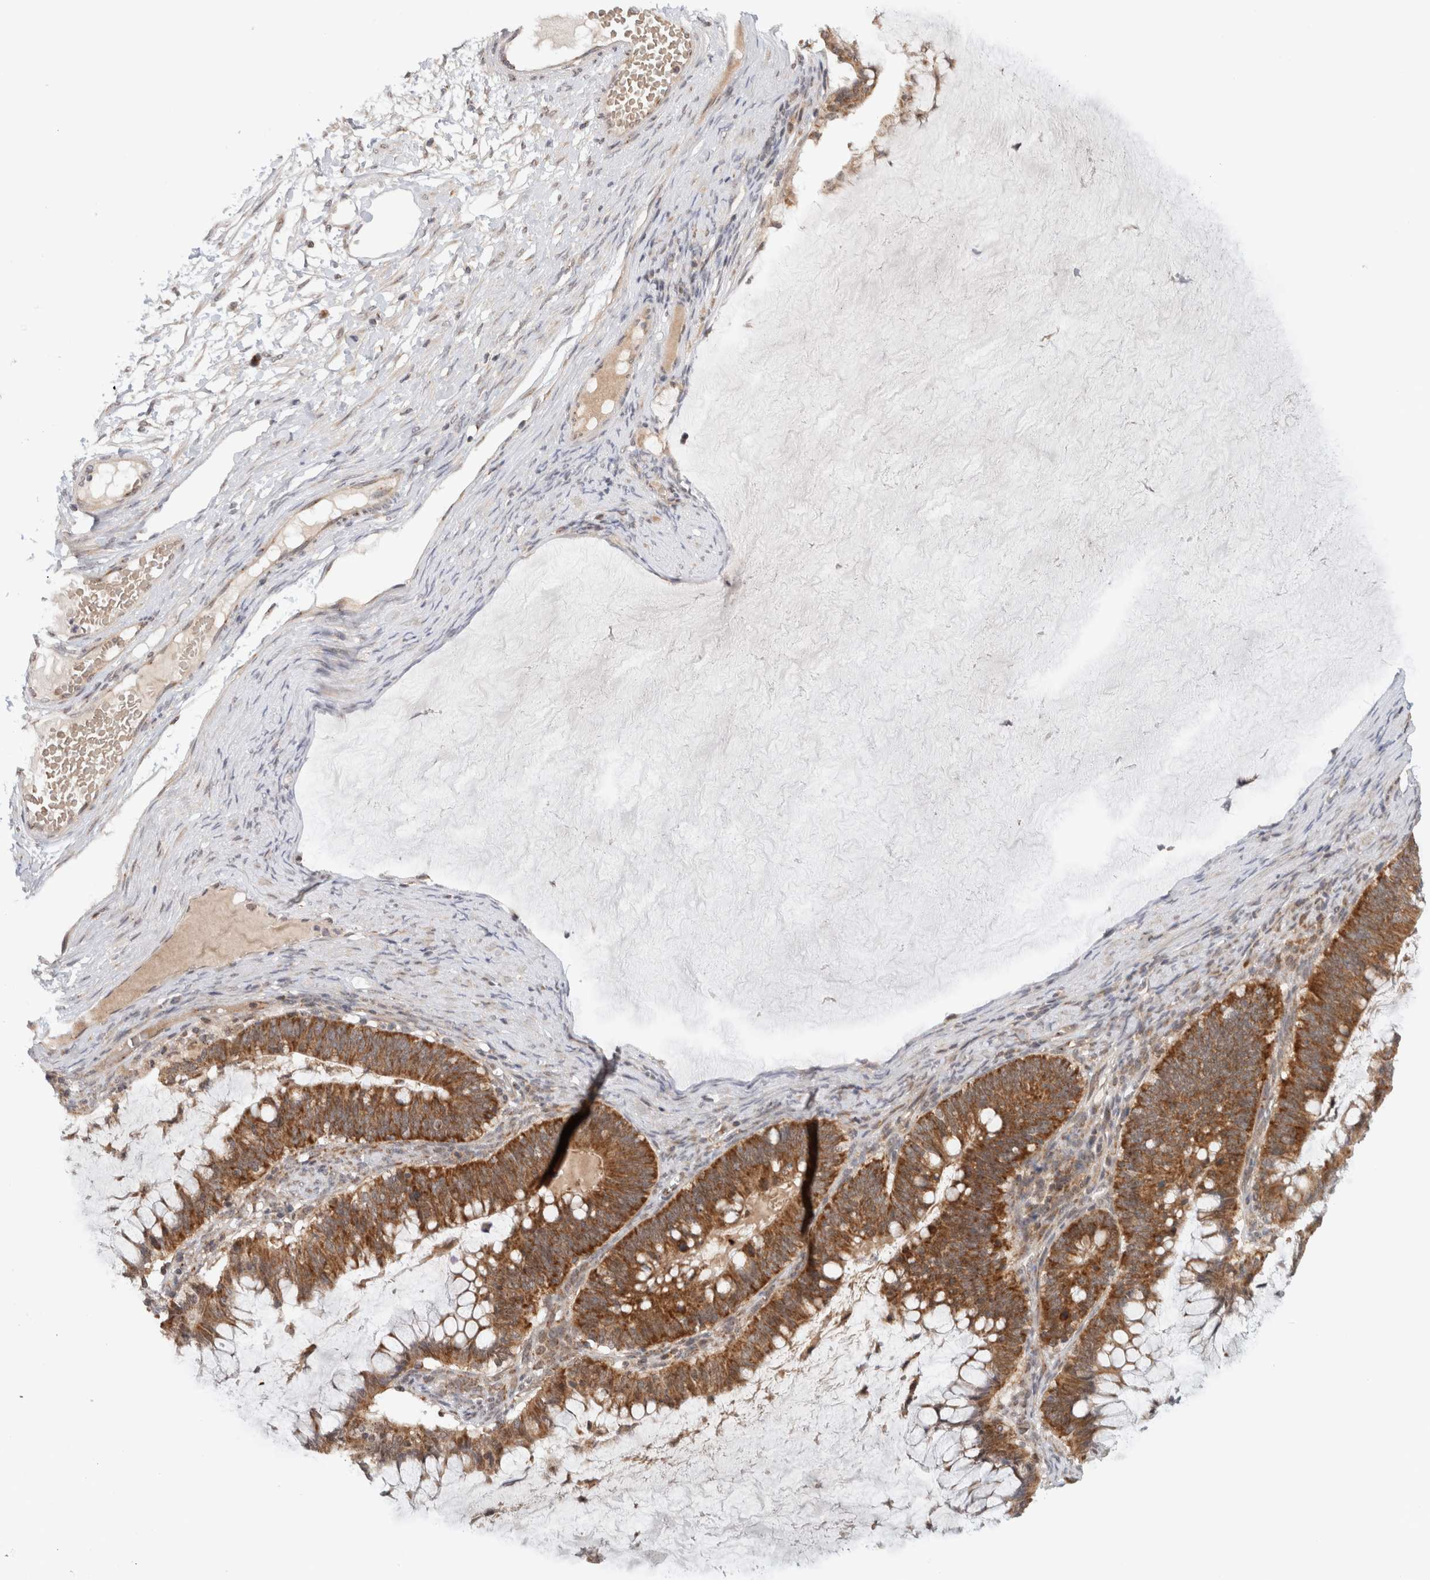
{"staining": {"intensity": "strong", "quantity": ">75%", "location": "cytoplasmic/membranous"}, "tissue": "ovarian cancer", "cell_type": "Tumor cells", "image_type": "cancer", "snomed": [{"axis": "morphology", "description": "Cystadenocarcinoma, mucinous, NOS"}, {"axis": "topography", "description": "Ovary"}], "caption": "Approximately >75% of tumor cells in human ovarian cancer (mucinous cystadenocarcinoma) show strong cytoplasmic/membranous protein staining as visualized by brown immunohistochemical staining.", "gene": "CMC2", "patient": {"sex": "female", "age": 61}}